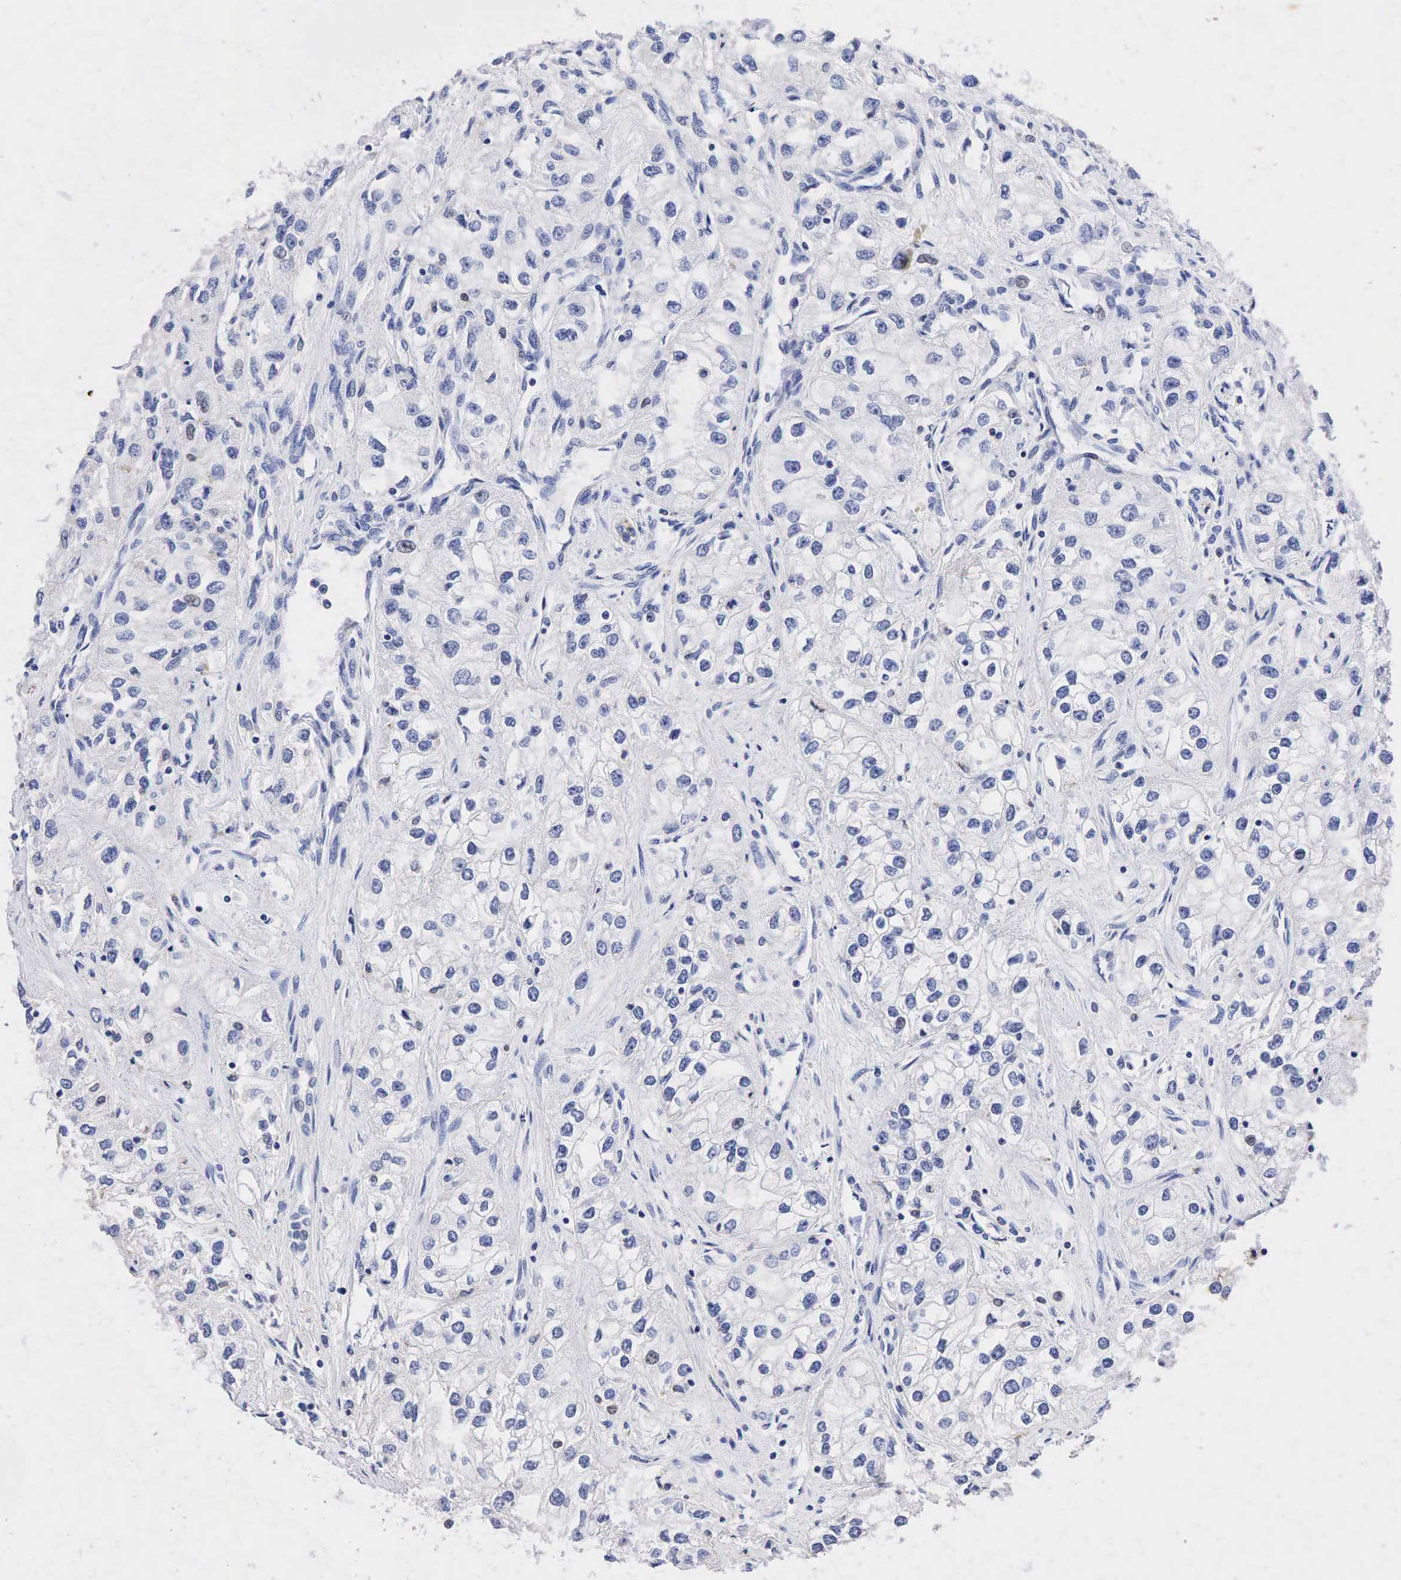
{"staining": {"intensity": "weak", "quantity": "<25%", "location": "cytoplasmic/membranous"}, "tissue": "renal cancer", "cell_type": "Tumor cells", "image_type": "cancer", "snomed": [{"axis": "morphology", "description": "Adenocarcinoma, NOS"}, {"axis": "topography", "description": "Kidney"}], "caption": "The histopathology image shows no significant staining in tumor cells of renal cancer.", "gene": "SYP", "patient": {"sex": "male", "age": 57}}